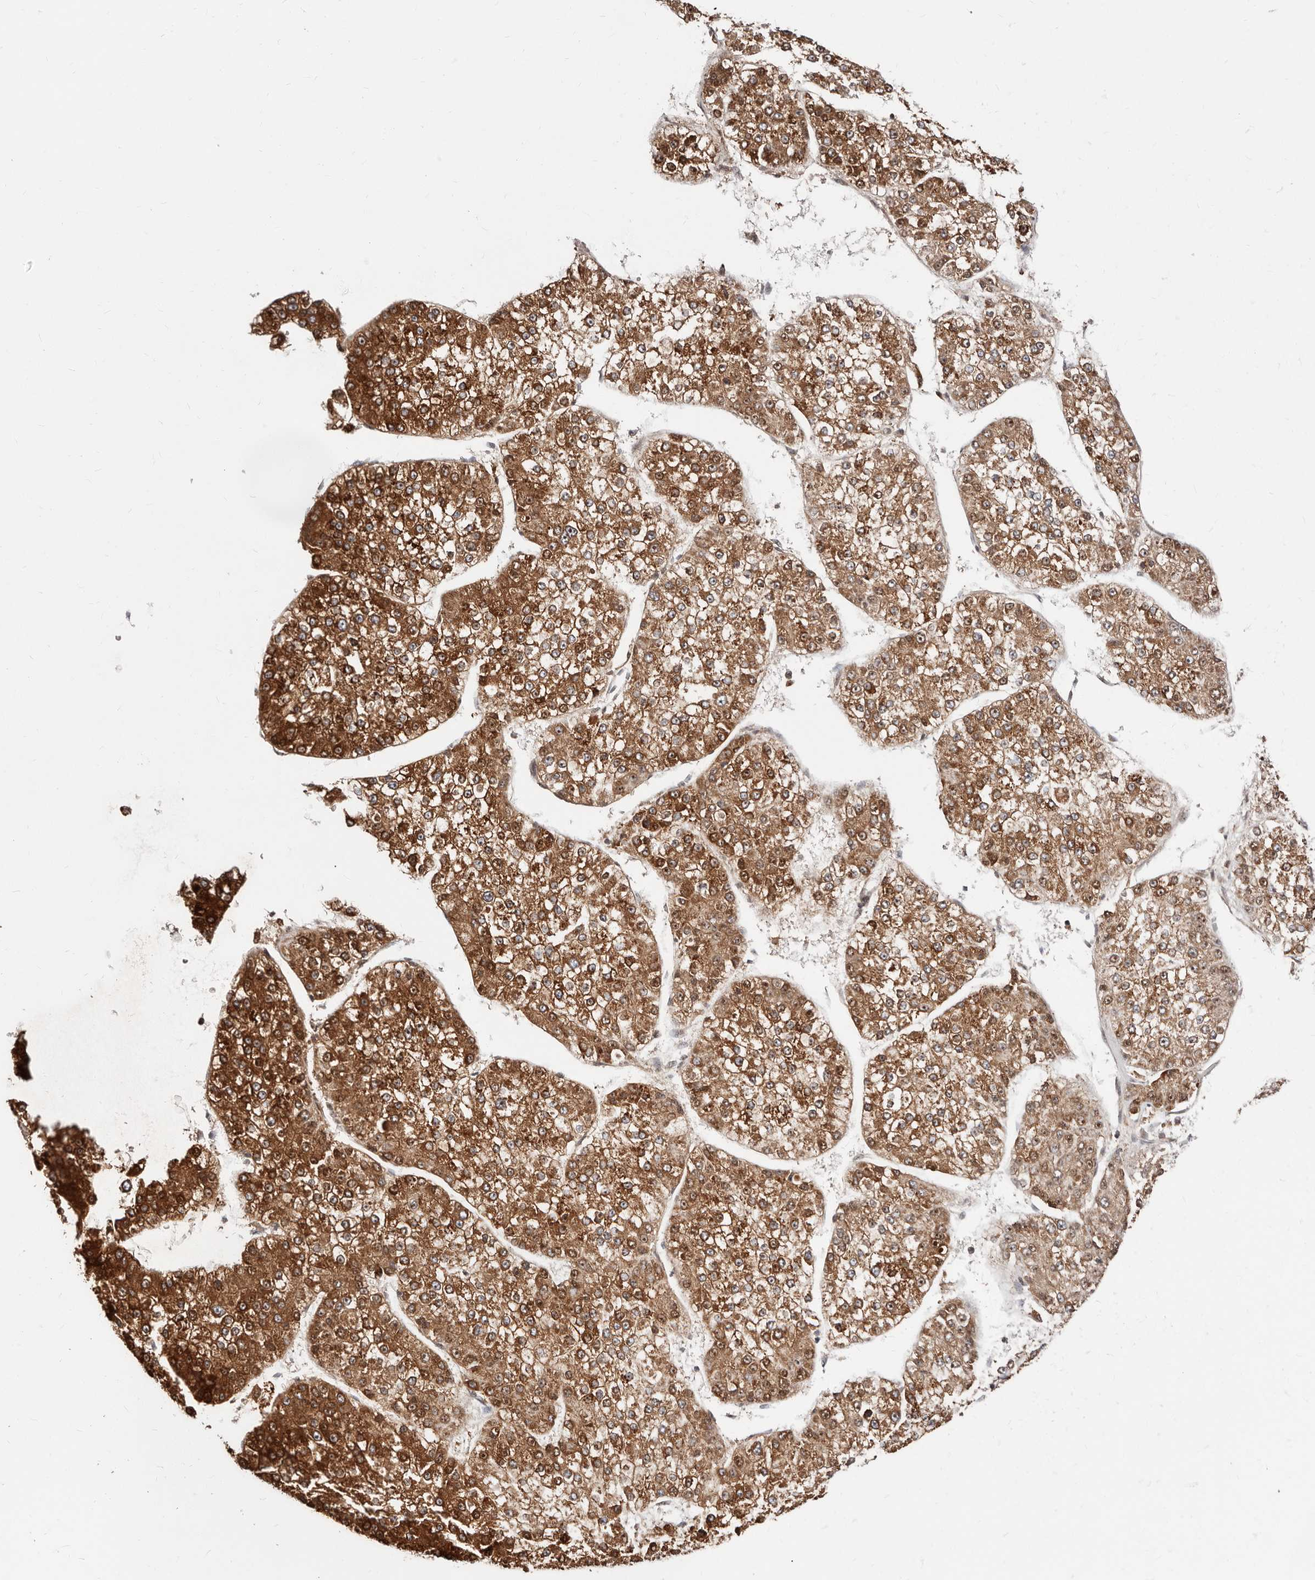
{"staining": {"intensity": "strong", "quantity": ">75%", "location": "cytoplasmic/membranous"}, "tissue": "liver cancer", "cell_type": "Tumor cells", "image_type": "cancer", "snomed": [{"axis": "morphology", "description": "Carcinoma, Hepatocellular, NOS"}, {"axis": "topography", "description": "Liver"}], "caption": "Liver cancer stained with a protein marker exhibits strong staining in tumor cells.", "gene": "APOL6", "patient": {"sex": "female", "age": 73}}